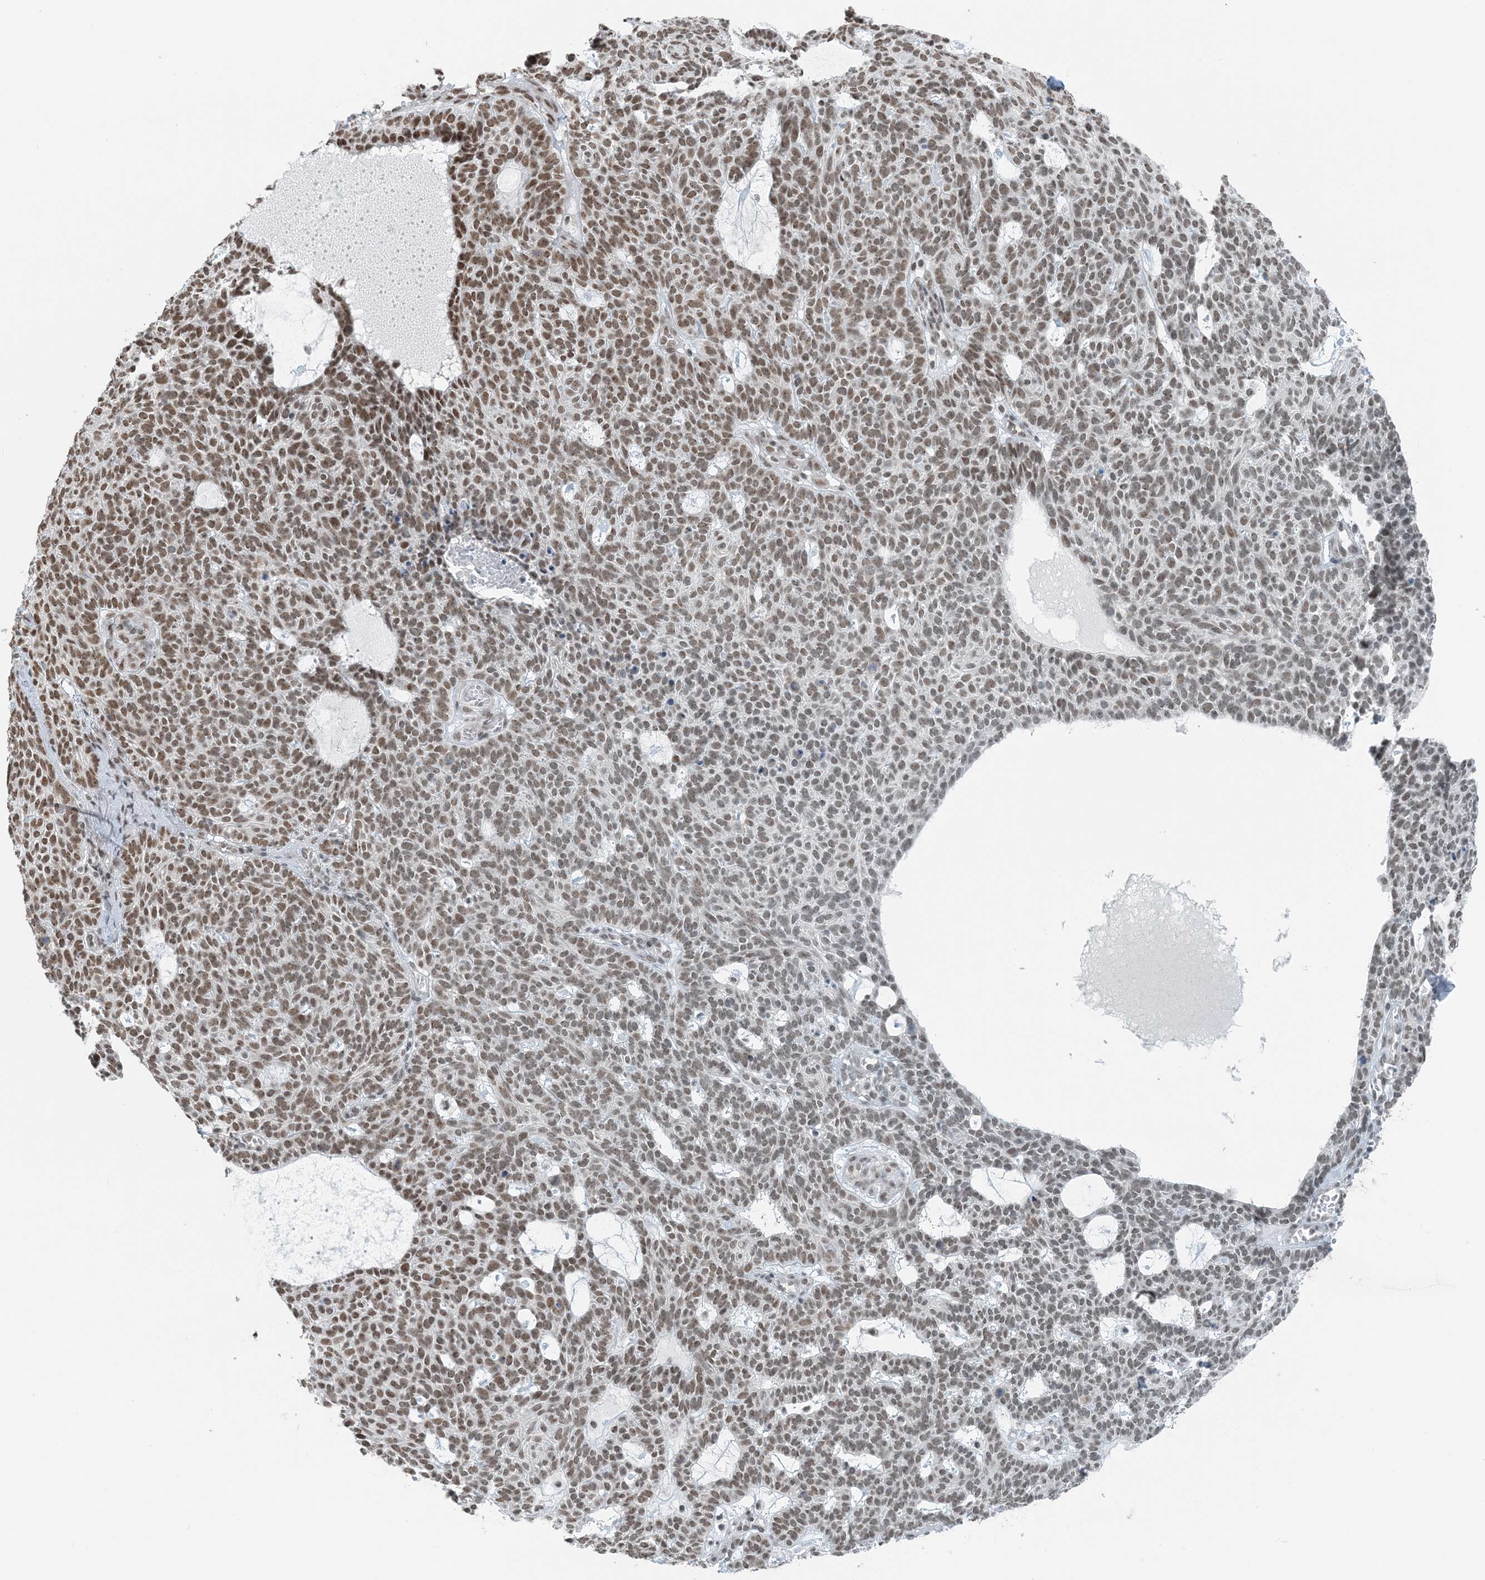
{"staining": {"intensity": "moderate", "quantity": ">75%", "location": "nuclear"}, "tissue": "skin cancer", "cell_type": "Tumor cells", "image_type": "cancer", "snomed": [{"axis": "morphology", "description": "Squamous cell carcinoma, NOS"}, {"axis": "topography", "description": "Skin"}], "caption": "This is a histology image of immunohistochemistry staining of skin squamous cell carcinoma, which shows moderate positivity in the nuclear of tumor cells.", "gene": "ZNF500", "patient": {"sex": "female", "age": 90}}